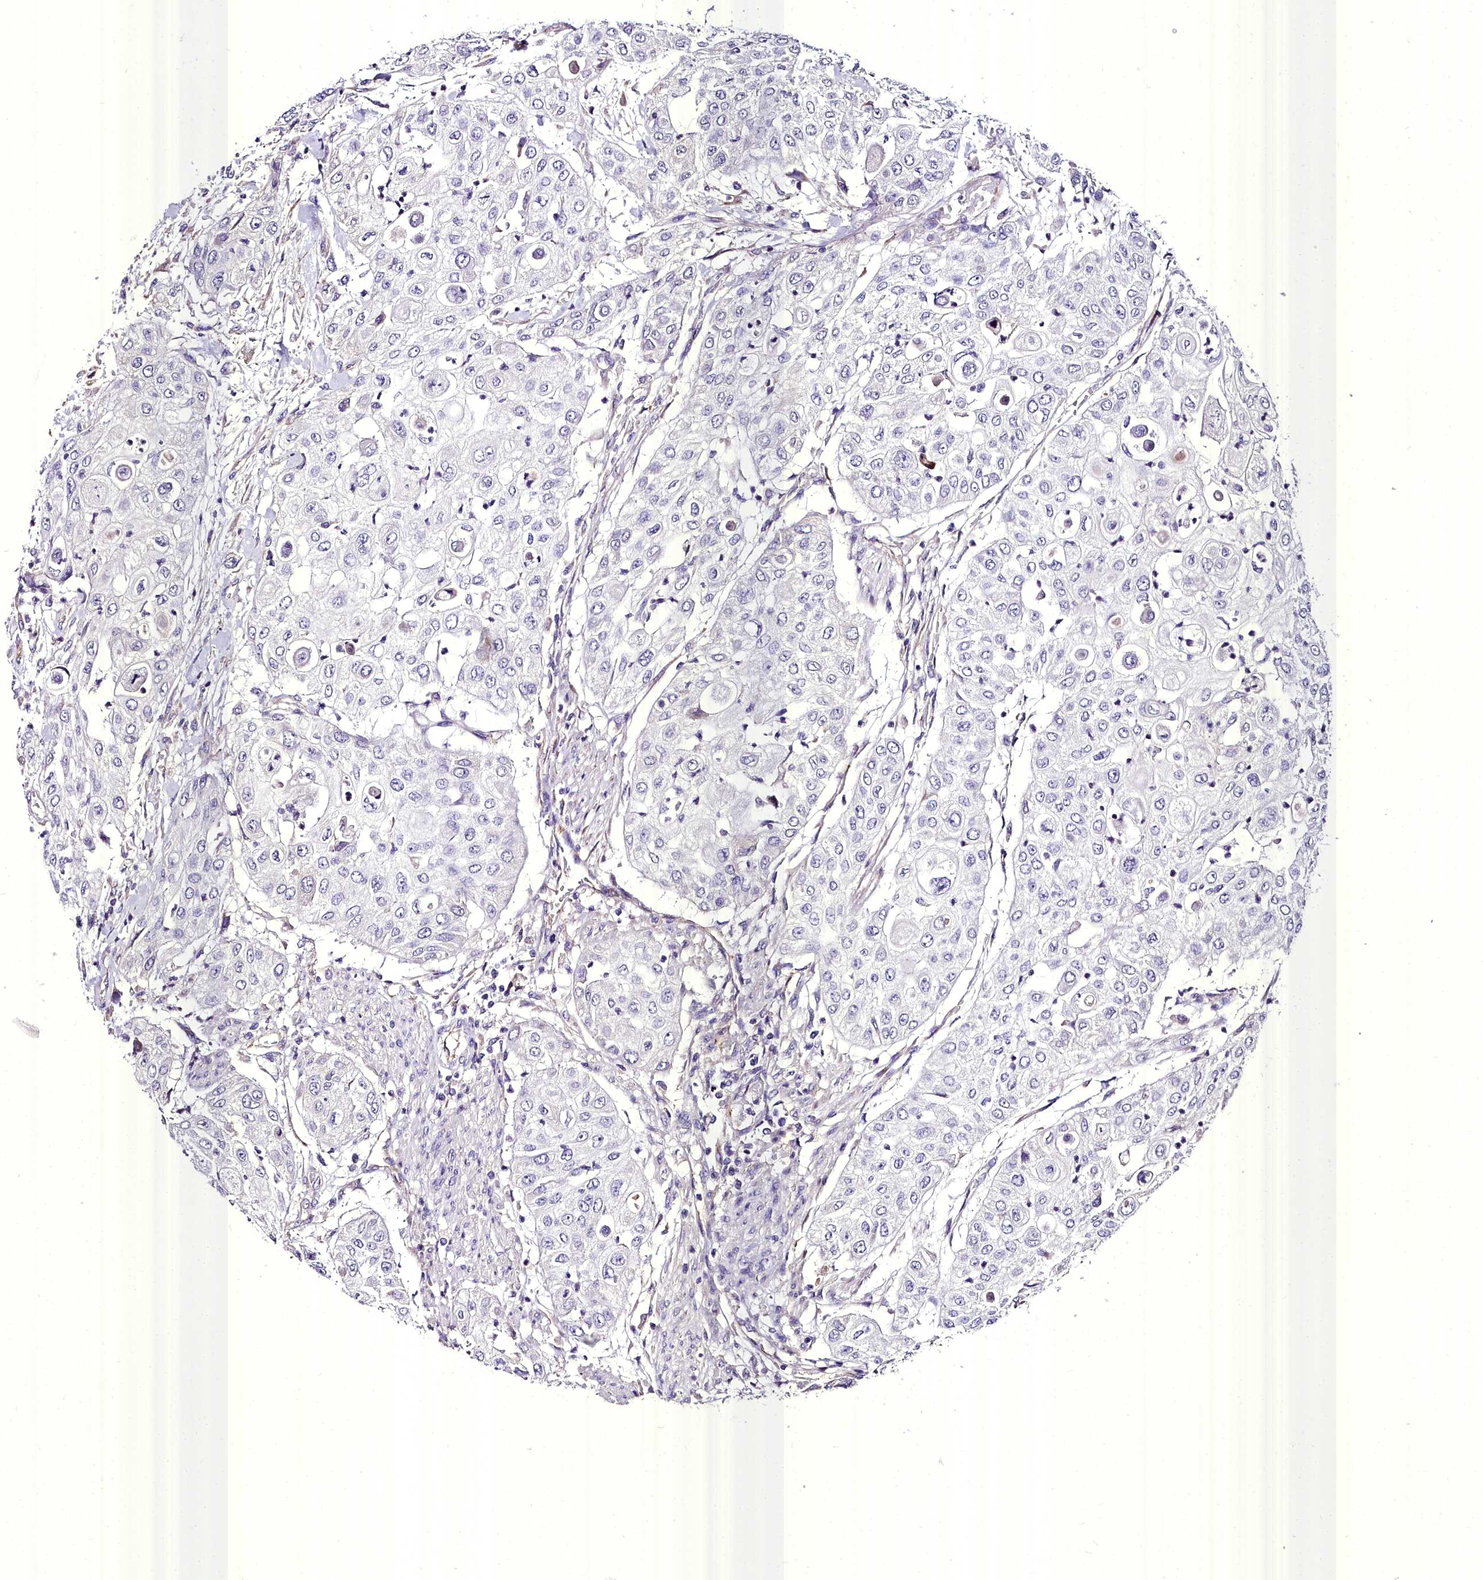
{"staining": {"intensity": "negative", "quantity": "none", "location": "none"}, "tissue": "urothelial cancer", "cell_type": "Tumor cells", "image_type": "cancer", "snomed": [{"axis": "morphology", "description": "Urothelial carcinoma, High grade"}, {"axis": "topography", "description": "Urinary bladder"}], "caption": "Tumor cells show no significant protein positivity in urothelial carcinoma (high-grade).", "gene": "MS4A18", "patient": {"sex": "female", "age": 79}}